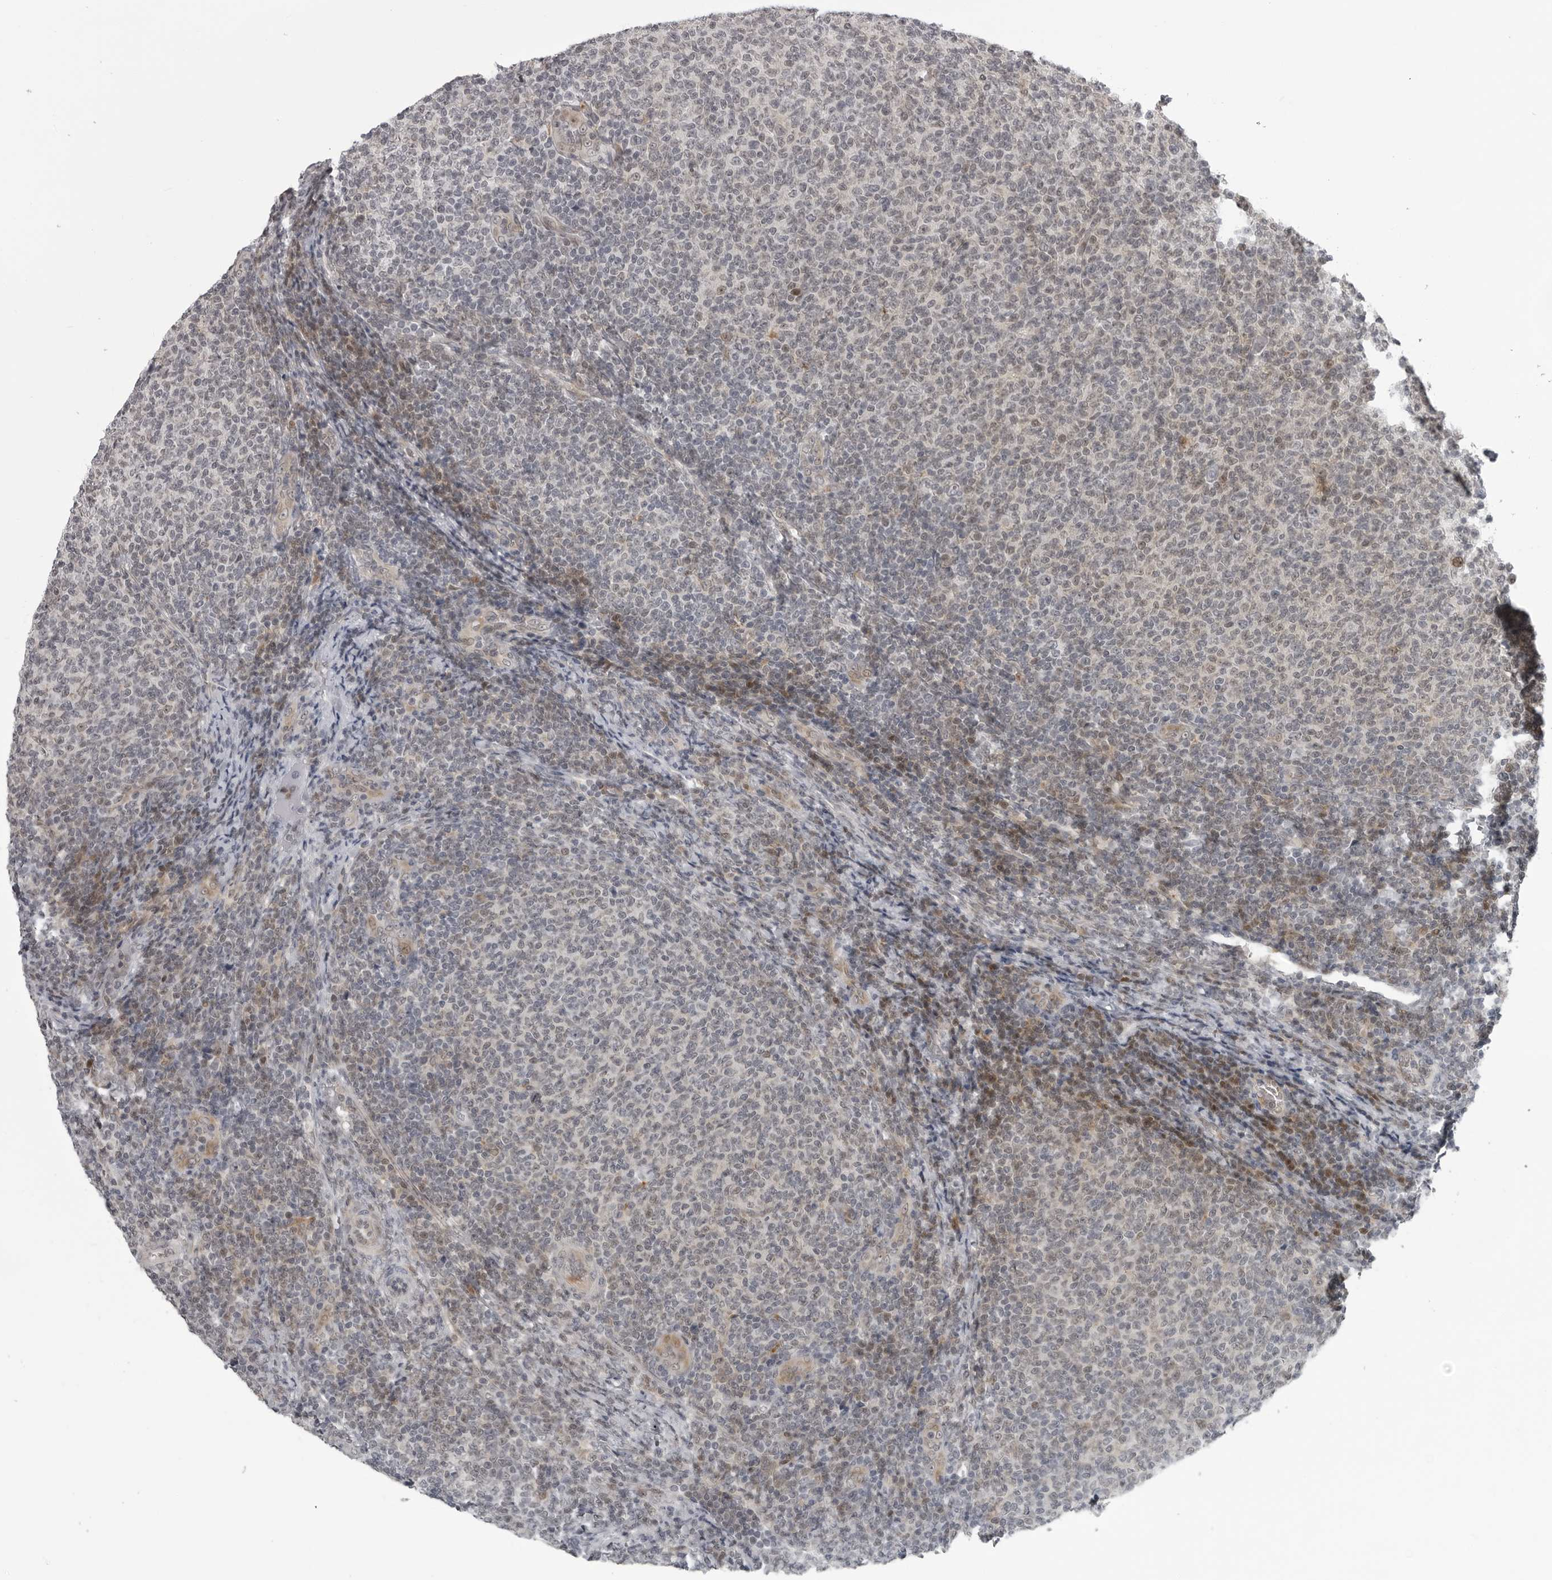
{"staining": {"intensity": "weak", "quantity": "<25%", "location": "cytoplasmic/membranous"}, "tissue": "lymphoma", "cell_type": "Tumor cells", "image_type": "cancer", "snomed": [{"axis": "morphology", "description": "Malignant lymphoma, non-Hodgkin's type, Low grade"}, {"axis": "topography", "description": "Lymph node"}], "caption": "A high-resolution image shows IHC staining of malignant lymphoma, non-Hodgkin's type (low-grade), which exhibits no significant positivity in tumor cells.", "gene": "THOP1", "patient": {"sex": "male", "age": 66}}